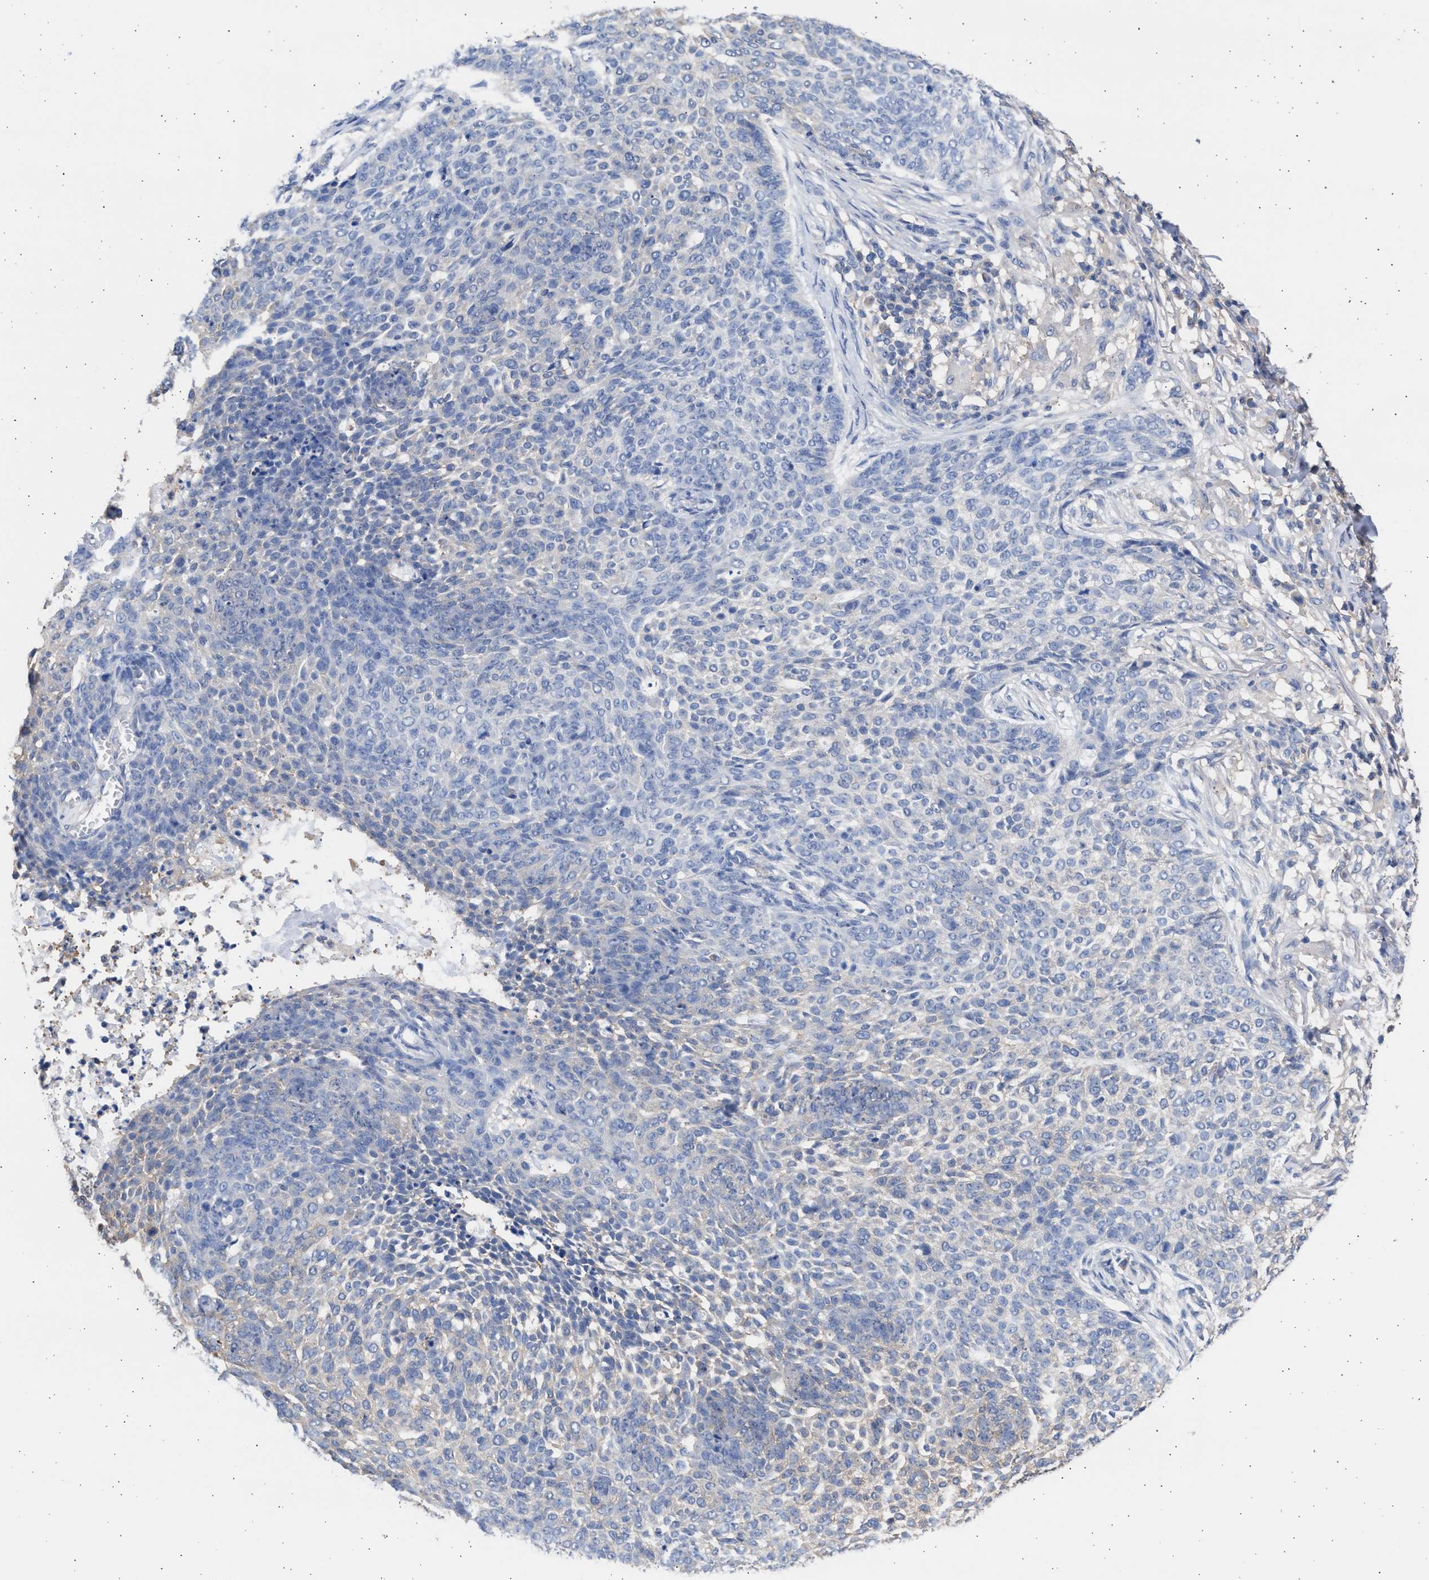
{"staining": {"intensity": "negative", "quantity": "none", "location": "none"}, "tissue": "skin cancer", "cell_type": "Tumor cells", "image_type": "cancer", "snomed": [{"axis": "morphology", "description": "Basal cell carcinoma"}, {"axis": "topography", "description": "Skin"}], "caption": "High magnification brightfield microscopy of basal cell carcinoma (skin) stained with DAB (3,3'-diaminobenzidine) (brown) and counterstained with hematoxylin (blue): tumor cells show no significant expression.", "gene": "ALDOC", "patient": {"sex": "female", "age": 64}}